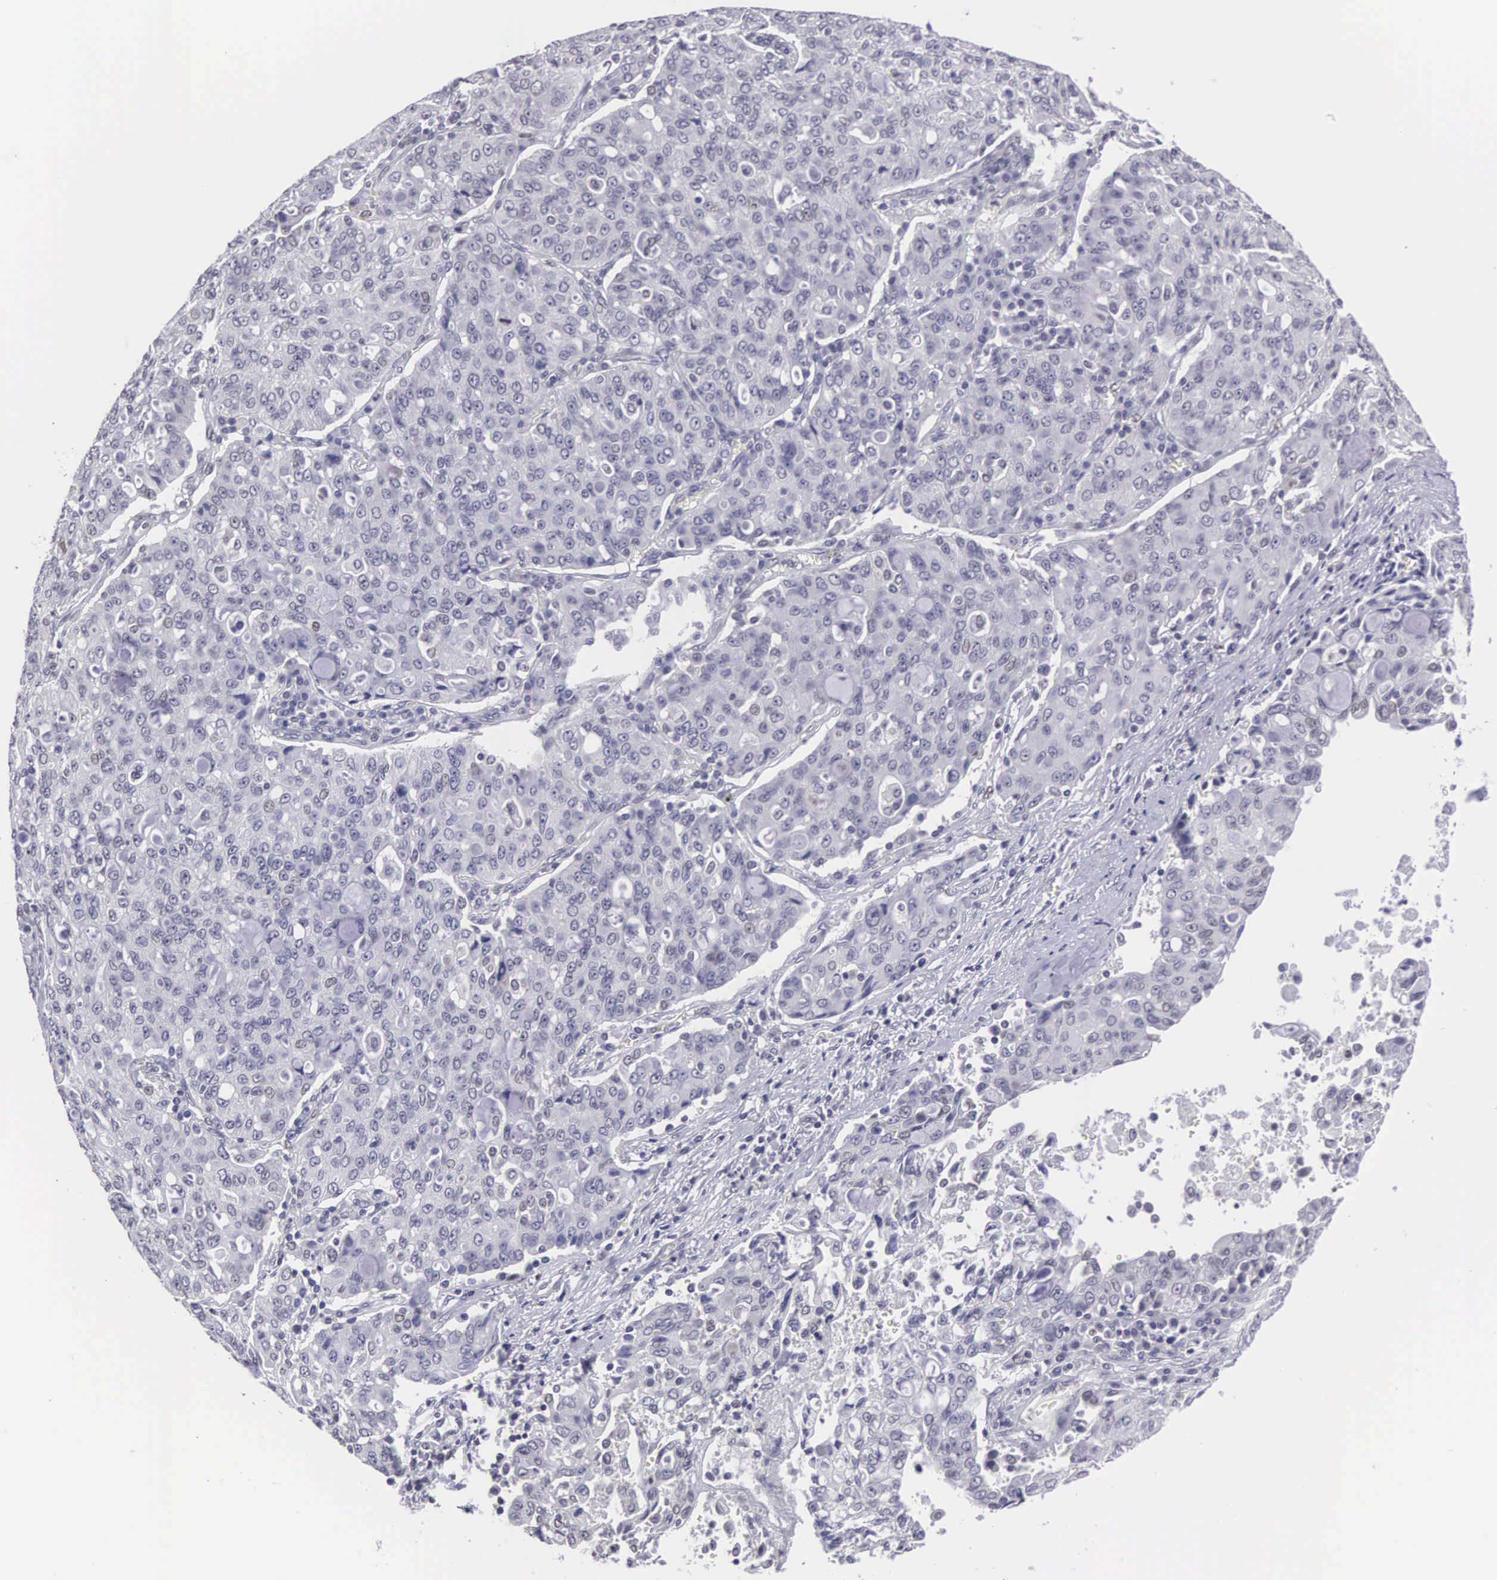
{"staining": {"intensity": "negative", "quantity": "none", "location": "none"}, "tissue": "lung cancer", "cell_type": "Tumor cells", "image_type": "cancer", "snomed": [{"axis": "morphology", "description": "Adenocarcinoma, NOS"}, {"axis": "topography", "description": "Lung"}], "caption": "Immunohistochemistry of lung adenocarcinoma exhibits no staining in tumor cells.", "gene": "ETV6", "patient": {"sex": "female", "age": 44}}